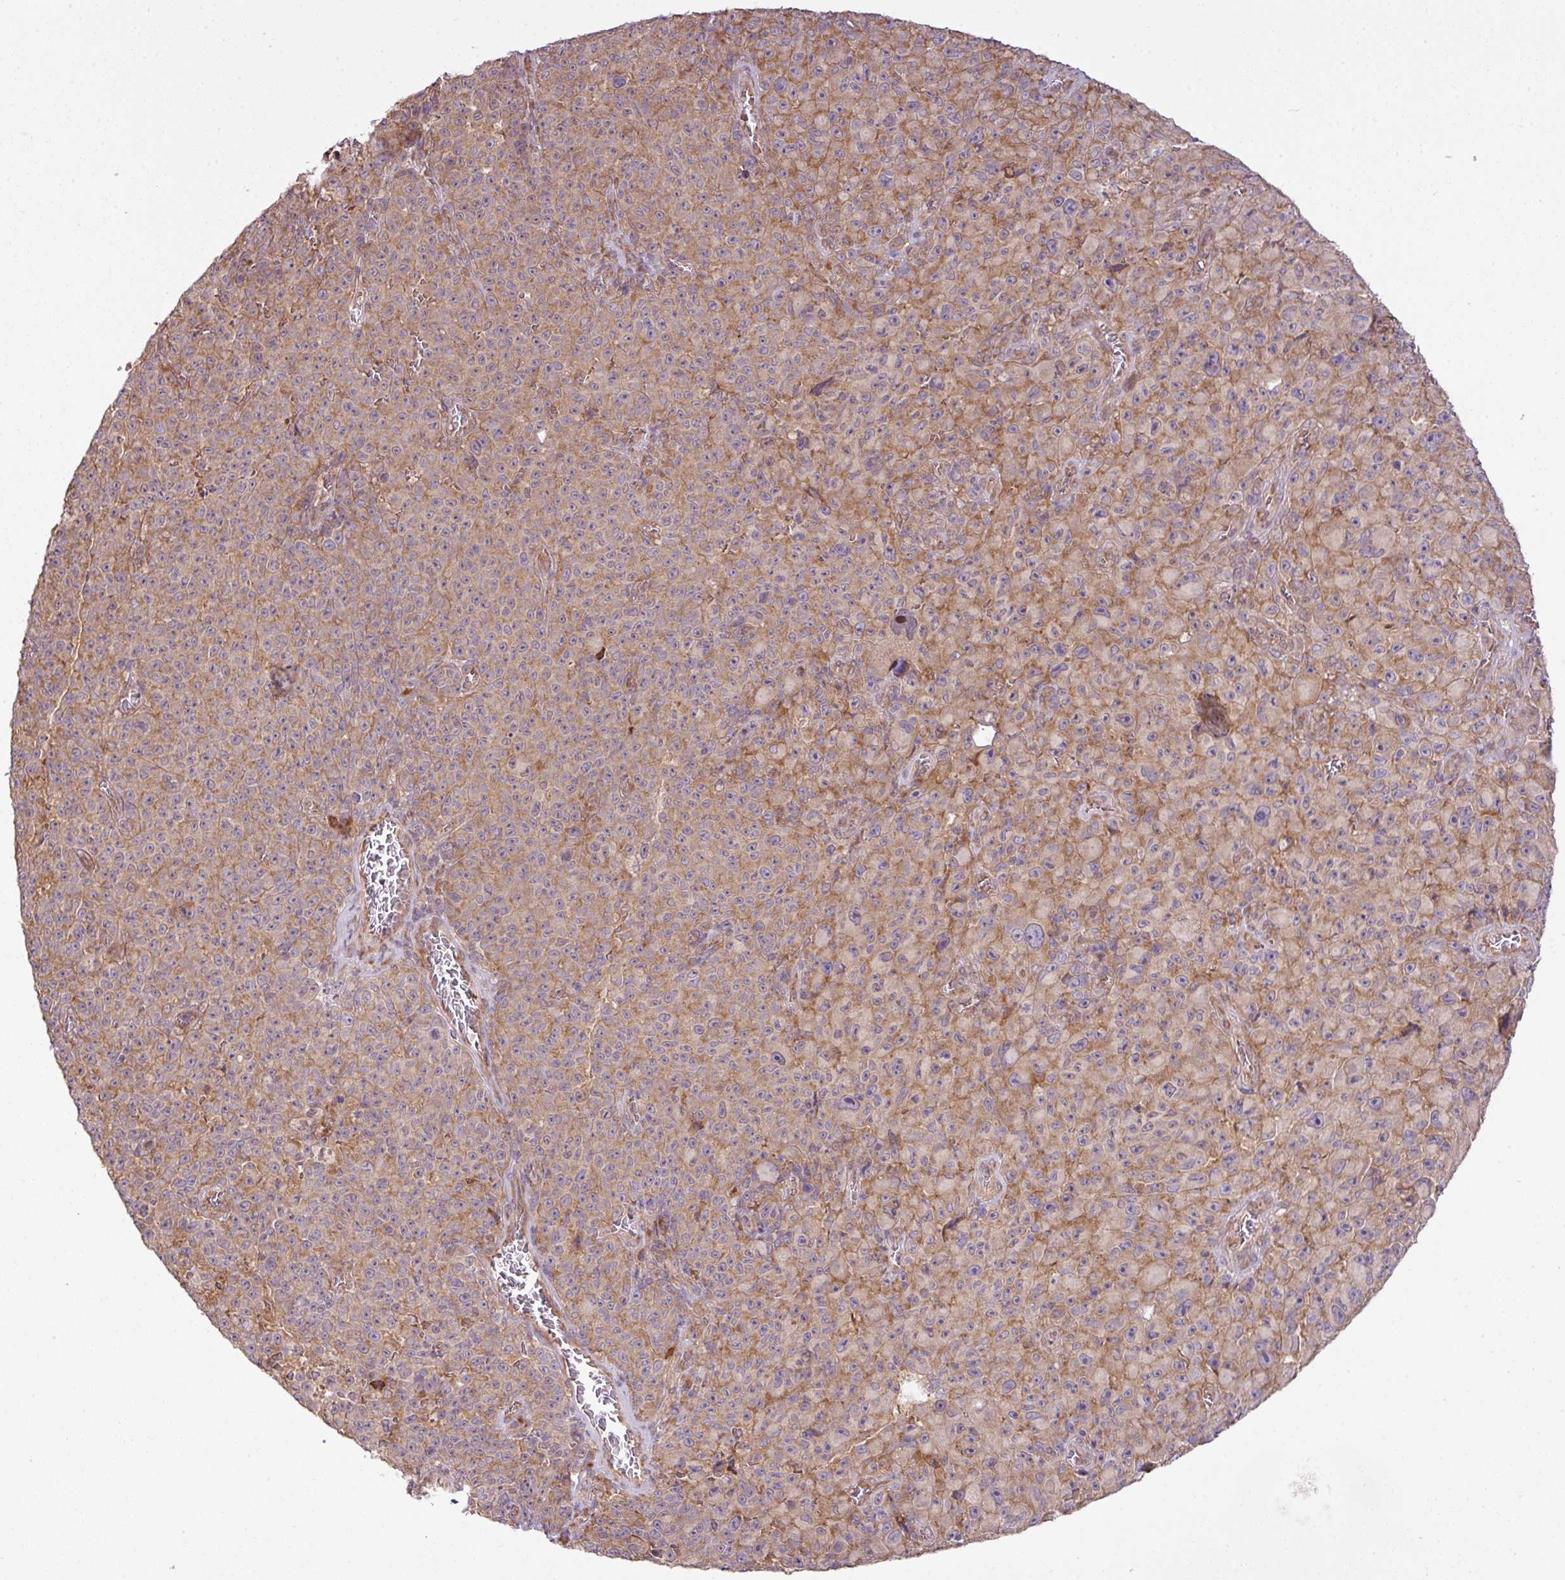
{"staining": {"intensity": "weak", "quantity": ">75%", "location": "cytoplasmic/membranous"}, "tissue": "melanoma", "cell_type": "Tumor cells", "image_type": "cancer", "snomed": [{"axis": "morphology", "description": "Malignant melanoma, NOS"}, {"axis": "topography", "description": "Skin"}], "caption": "Immunohistochemistry of malignant melanoma shows low levels of weak cytoplasmic/membranous expression in approximately >75% of tumor cells.", "gene": "DNAAF4", "patient": {"sex": "female", "age": 82}}